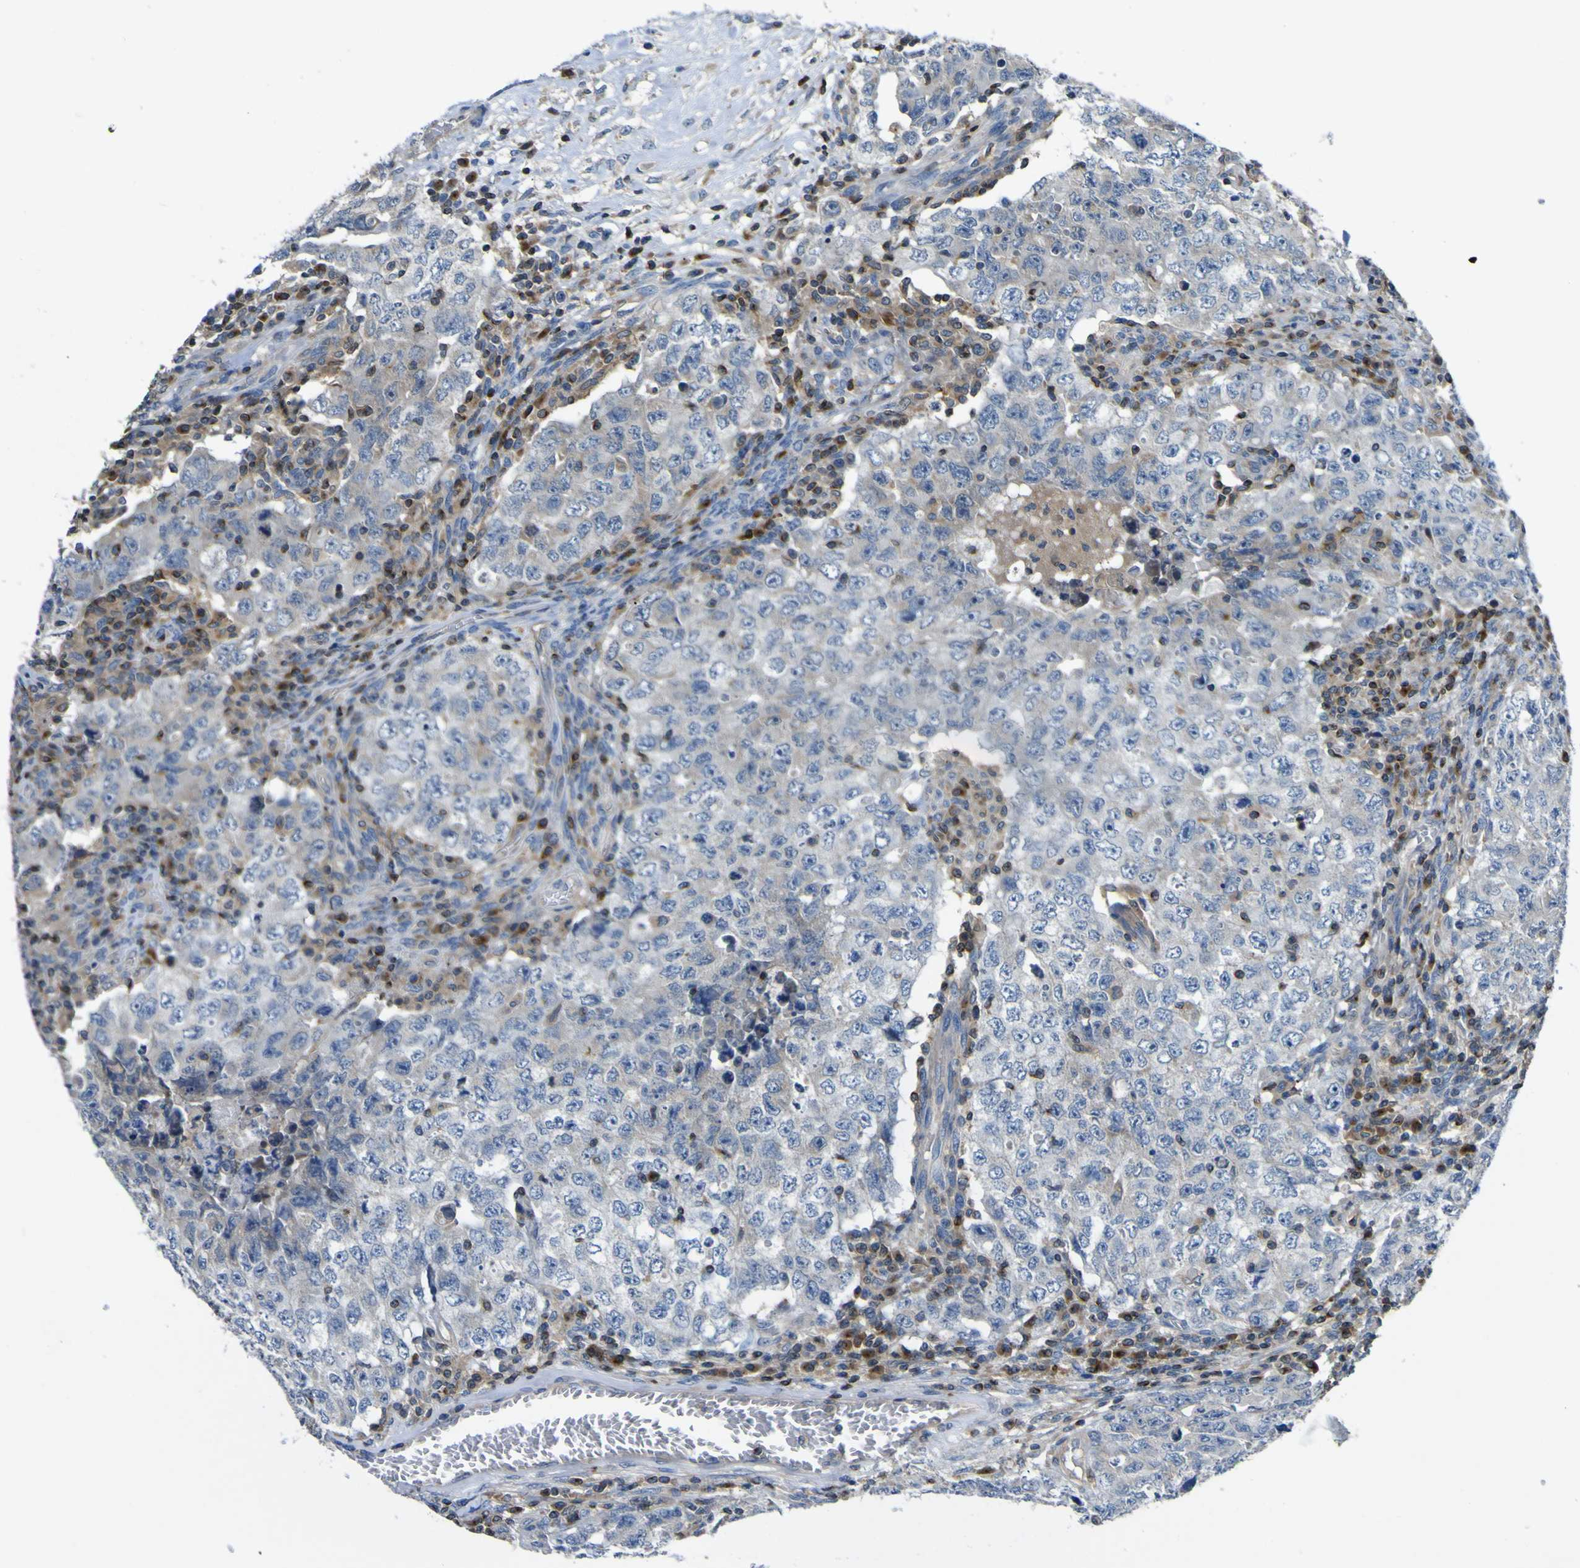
{"staining": {"intensity": "moderate", "quantity": "<25%", "location": "cytoplasmic/membranous"}, "tissue": "testis cancer", "cell_type": "Tumor cells", "image_type": "cancer", "snomed": [{"axis": "morphology", "description": "Carcinoma, Embryonal, NOS"}, {"axis": "topography", "description": "Testis"}], "caption": "IHC (DAB (3,3'-diaminobenzidine)) staining of human testis cancer shows moderate cytoplasmic/membranous protein expression in approximately <25% of tumor cells.", "gene": "EML2", "patient": {"sex": "male", "age": 26}}